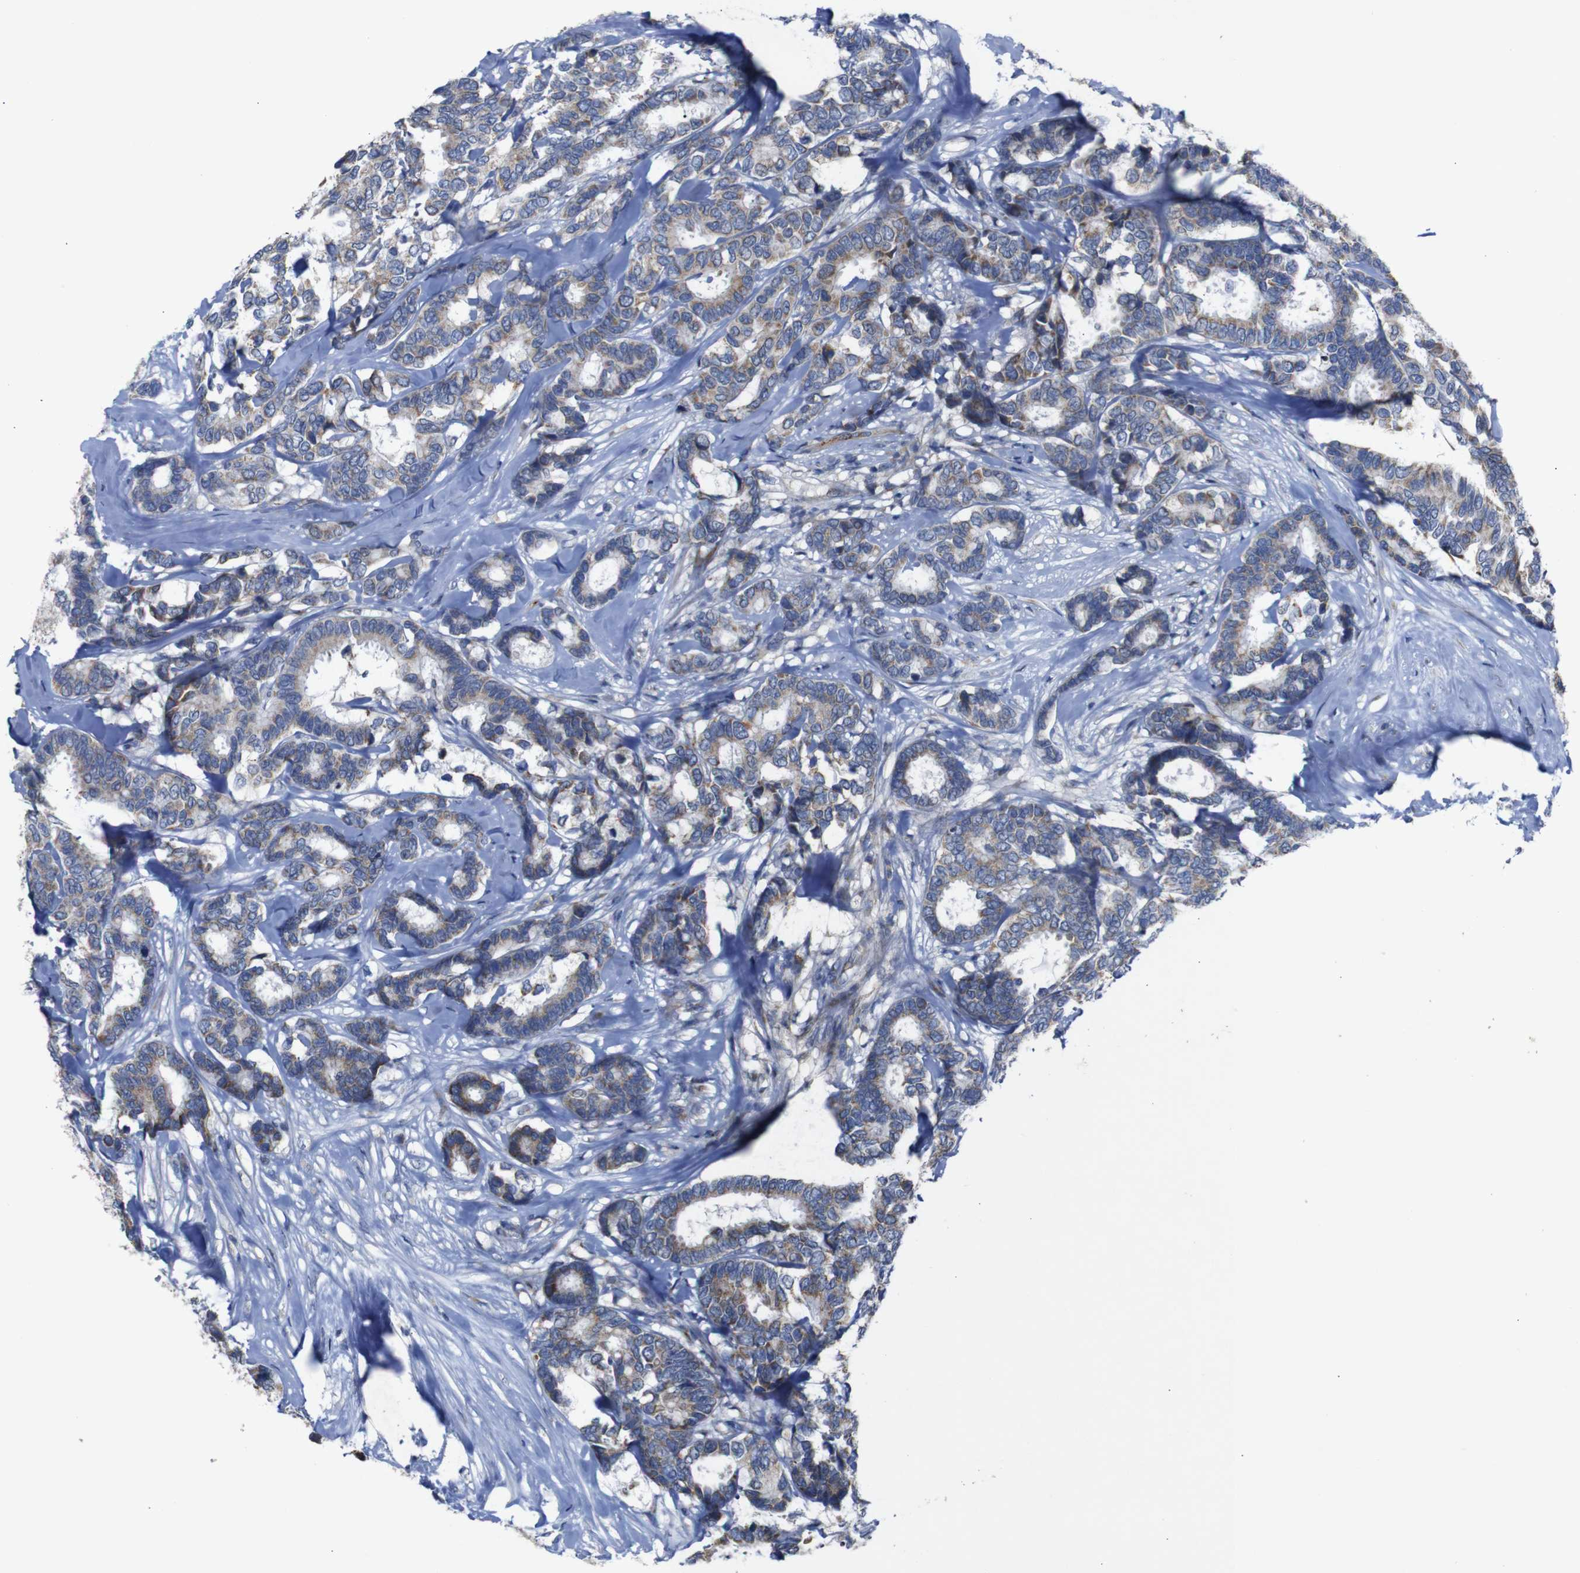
{"staining": {"intensity": "moderate", "quantity": "25%-75%", "location": "cytoplasmic/membranous"}, "tissue": "breast cancer", "cell_type": "Tumor cells", "image_type": "cancer", "snomed": [{"axis": "morphology", "description": "Duct carcinoma"}, {"axis": "topography", "description": "Breast"}], "caption": "Moderate cytoplasmic/membranous expression for a protein is identified in approximately 25%-75% of tumor cells of breast cancer (invasive ductal carcinoma) using IHC.", "gene": "CHST10", "patient": {"sex": "female", "age": 87}}